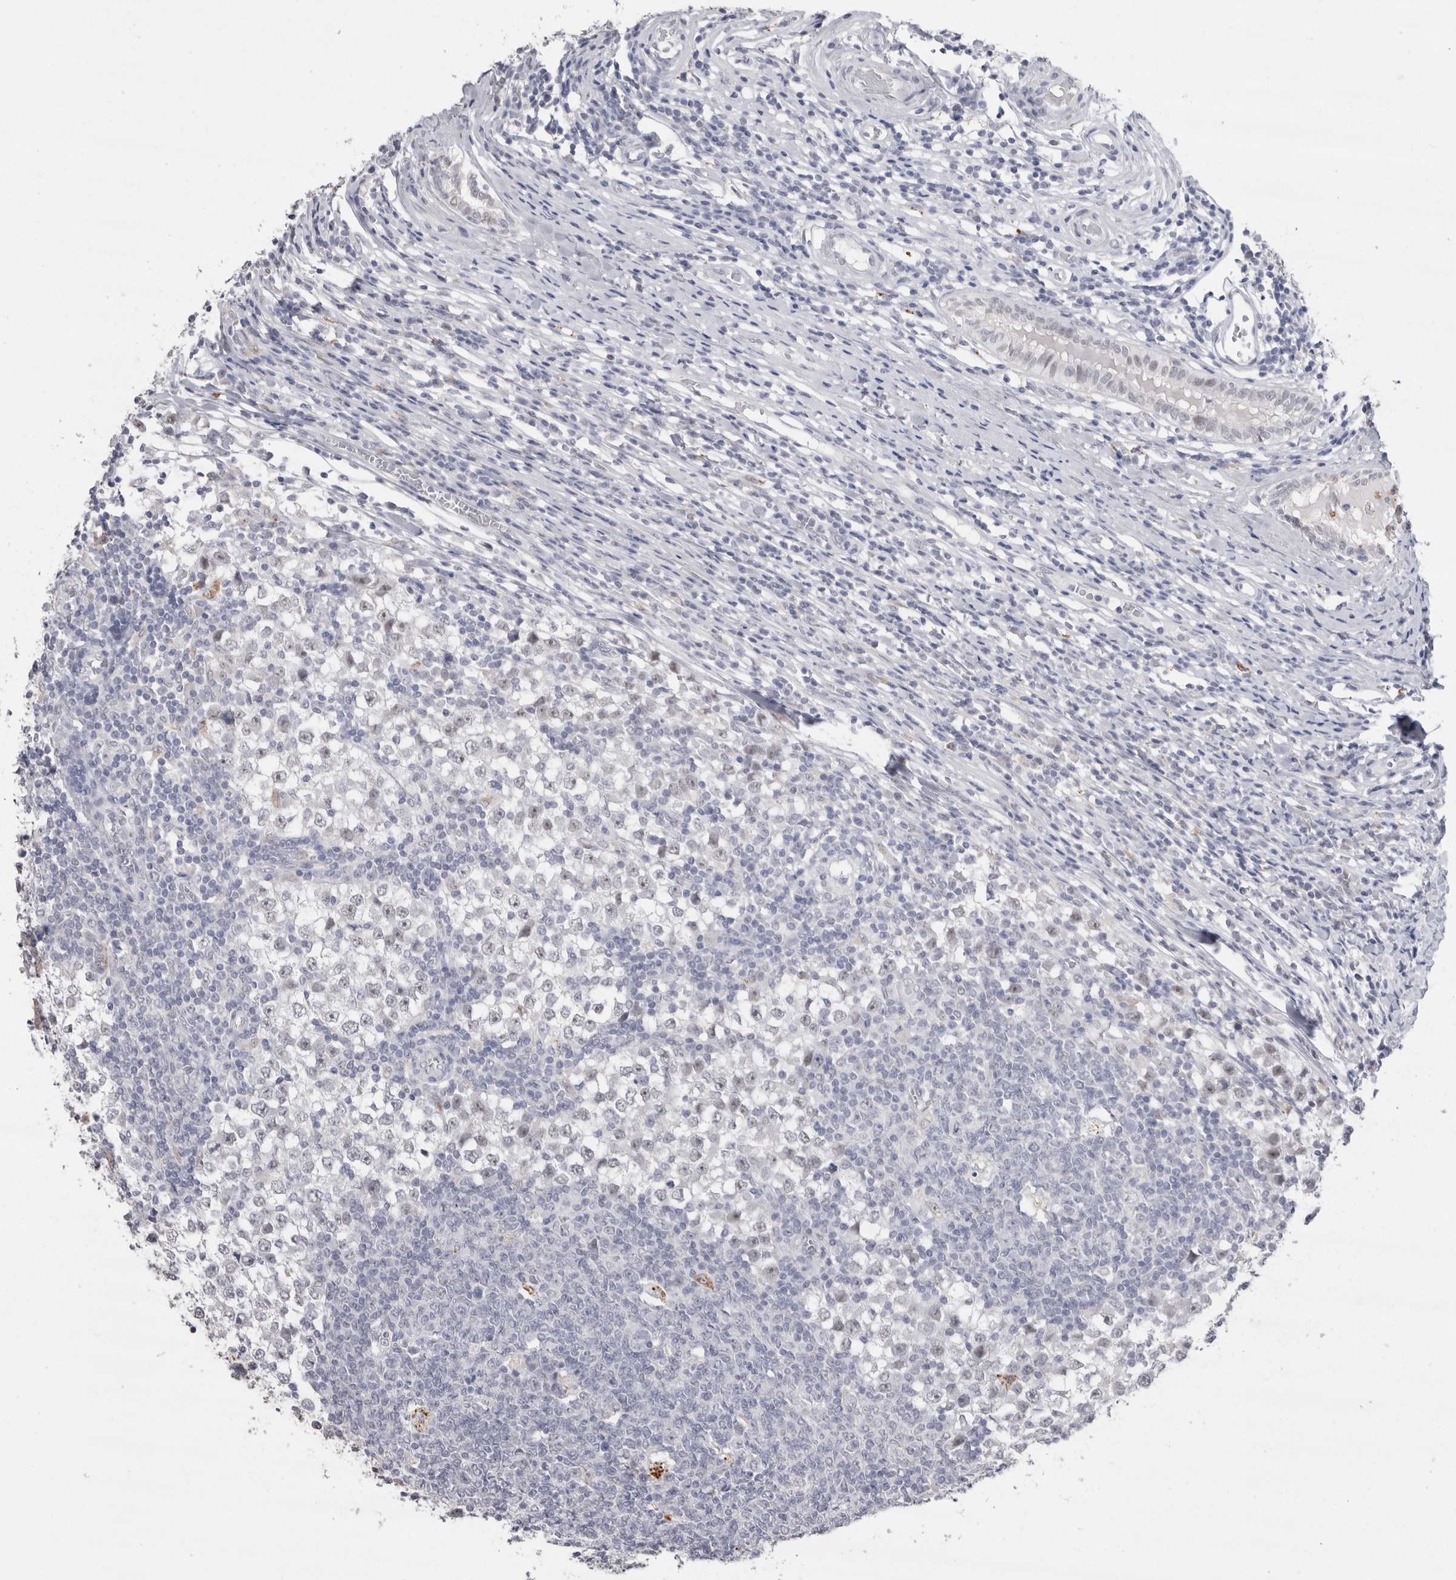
{"staining": {"intensity": "weak", "quantity": "<25%", "location": "nuclear"}, "tissue": "testis cancer", "cell_type": "Tumor cells", "image_type": "cancer", "snomed": [{"axis": "morphology", "description": "Seminoma, NOS"}, {"axis": "topography", "description": "Testis"}], "caption": "This is an IHC histopathology image of human testis seminoma. There is no staining in tumor cells.", "gene": "CDH17", "patient": {"sex": "male", "age": 65}}